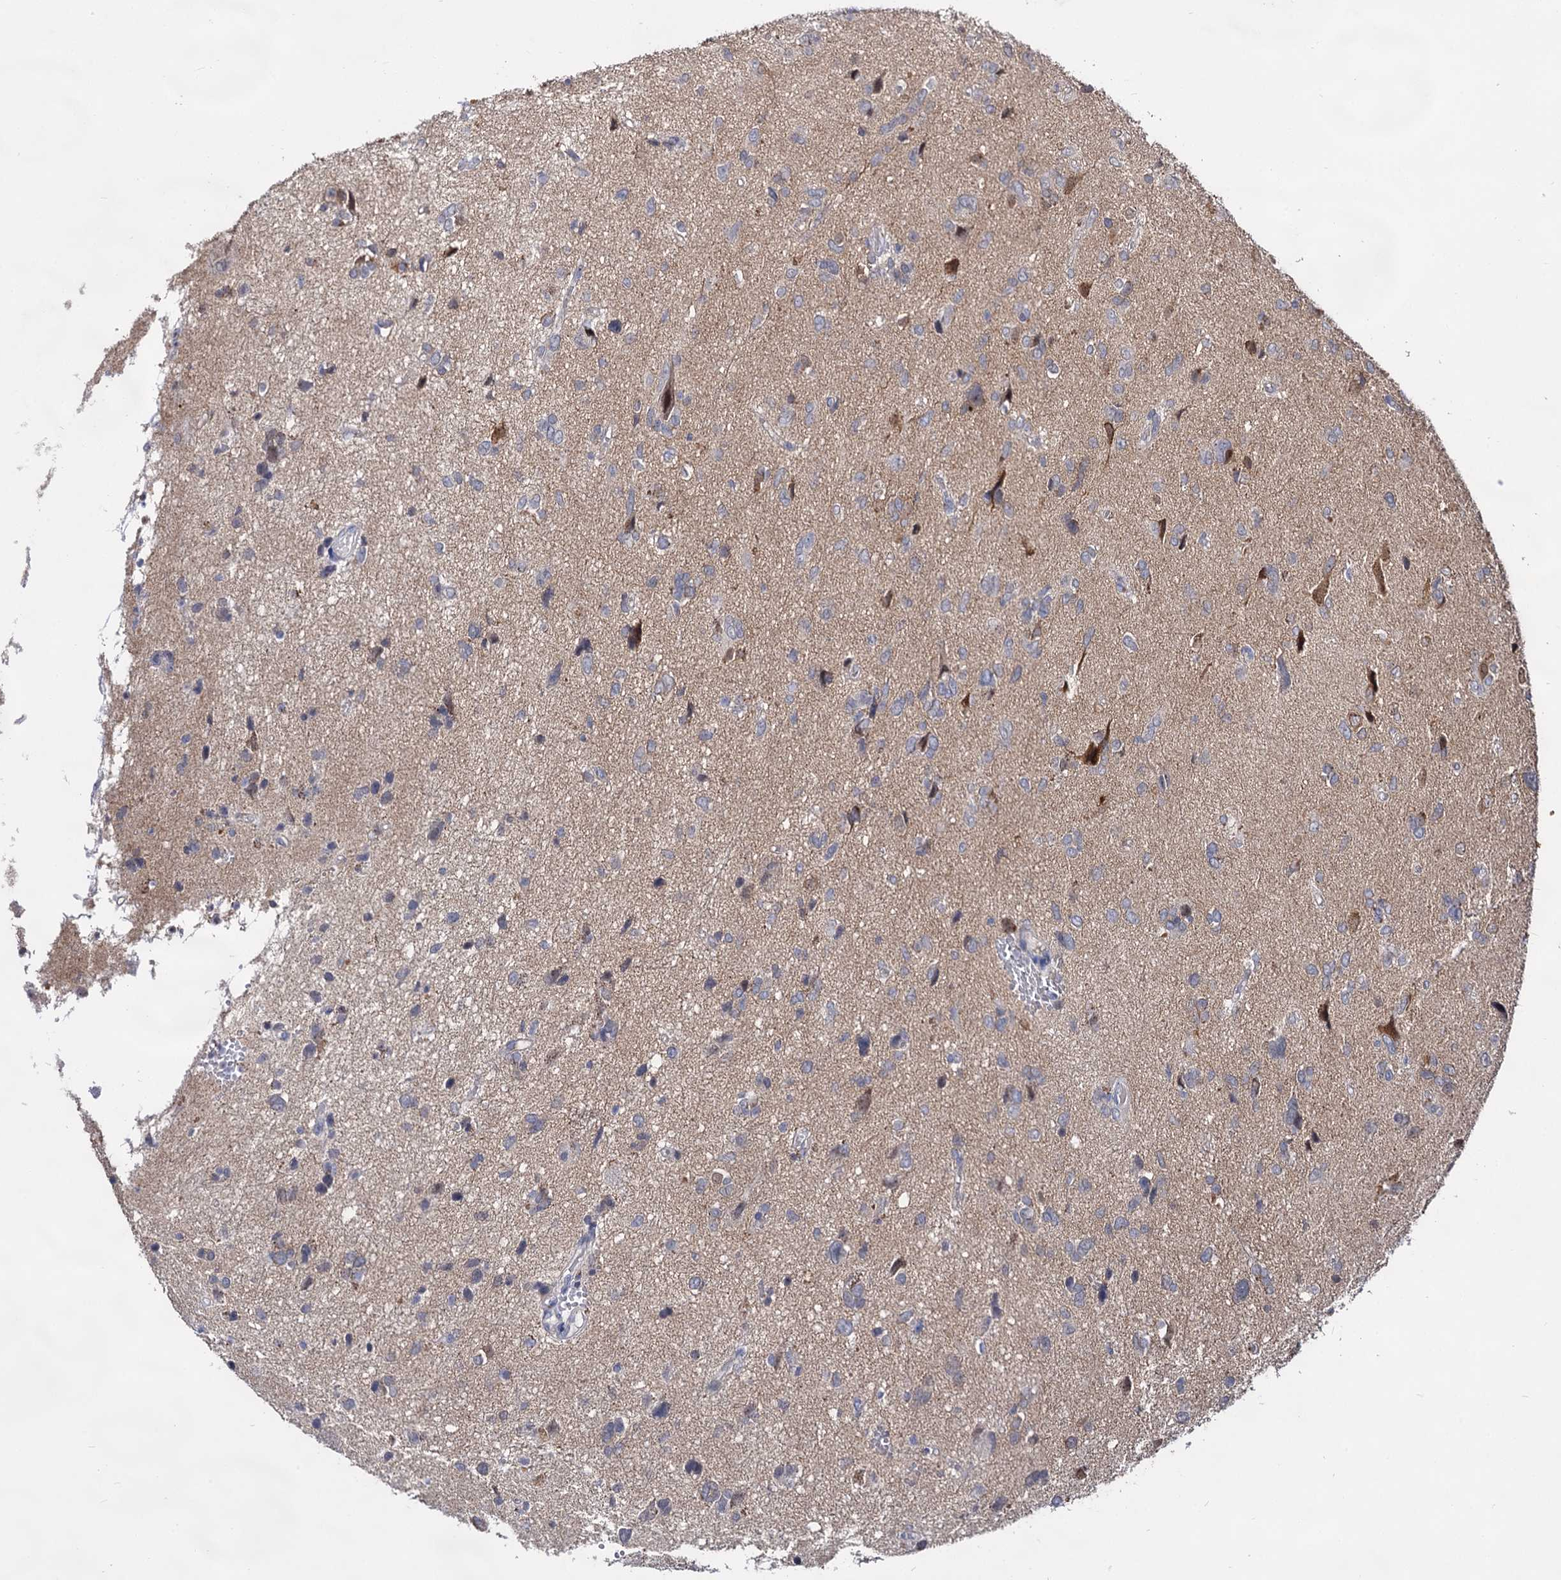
{"staining": {"intensity": "negative", "quantity": "none", "location": "none"}, "tissue": "glioma", "cell_type": "Tumor cells", "image_type": "cancer", "snomed": [{"axis": "morphology", "description": "Glioma, malignant, High grade"}, {"axis": "topography", "description": "Brain"}], "caption": "This is an immunohistochemistry image of glioma. There is no expression in tumor cells.", "gene": "ARFIP2", "patient": {"sex": "female", "age": 59}}